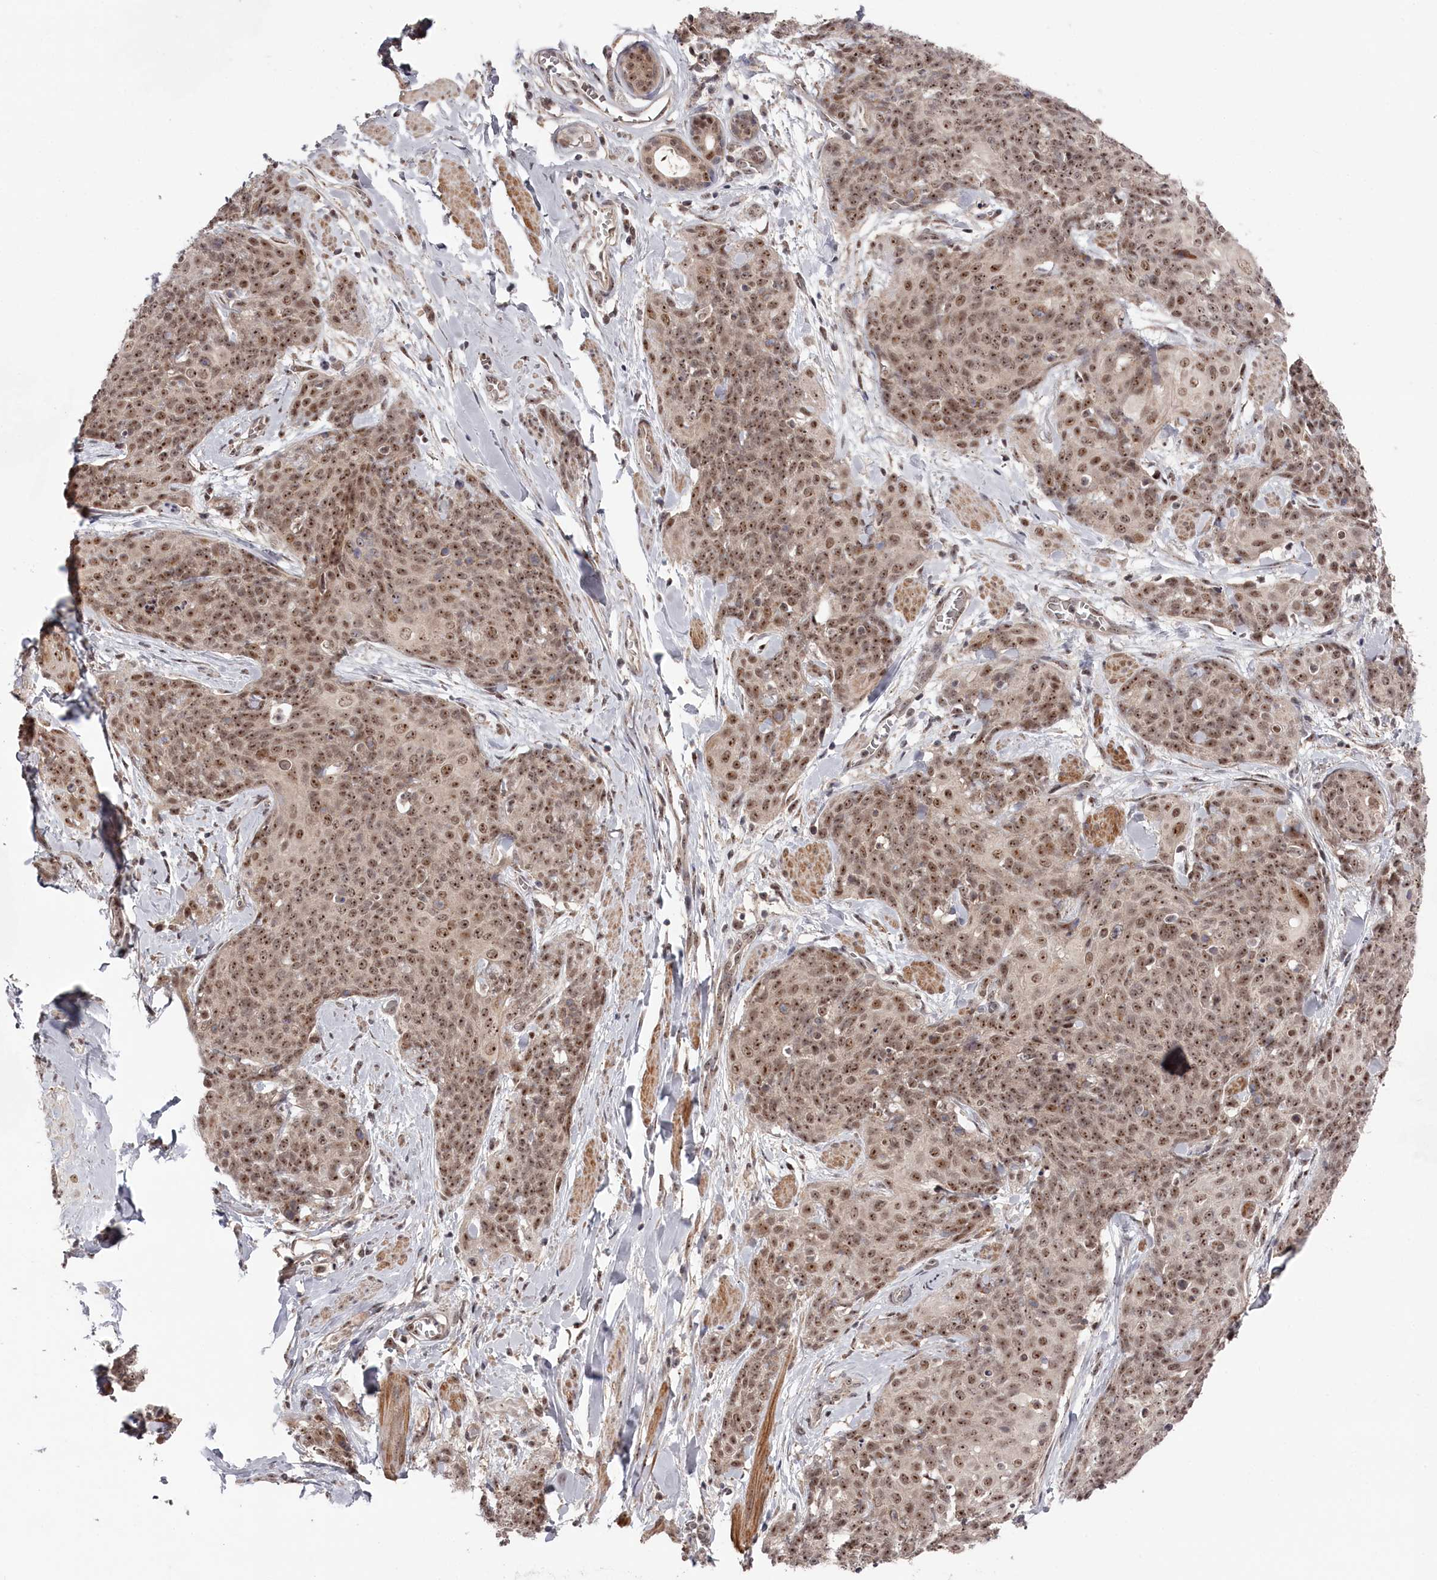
{"staining": {"intensity": "moderate", "quantity": ">75%", "location": "nuclear"}, "tissue": "skin cancer", "cell_type": "Tumor cells", "image_type": "cancer", "snomed": [{"axis": "morphology", "description": "Squamous cell carcinoma, NOS"}, {"axis": "topography", "description": "Skin"}, {"axis": "topography", "description": "Vulva"}], "caption": "This is a photomicrograph of immunohistochemistry staining of squamous cell carcinoma (skin), which shows moderate expression in the nuclear of tumor cells.", "gene": "EXOSC1", "patient": {"sex": "female", "age": 85}}